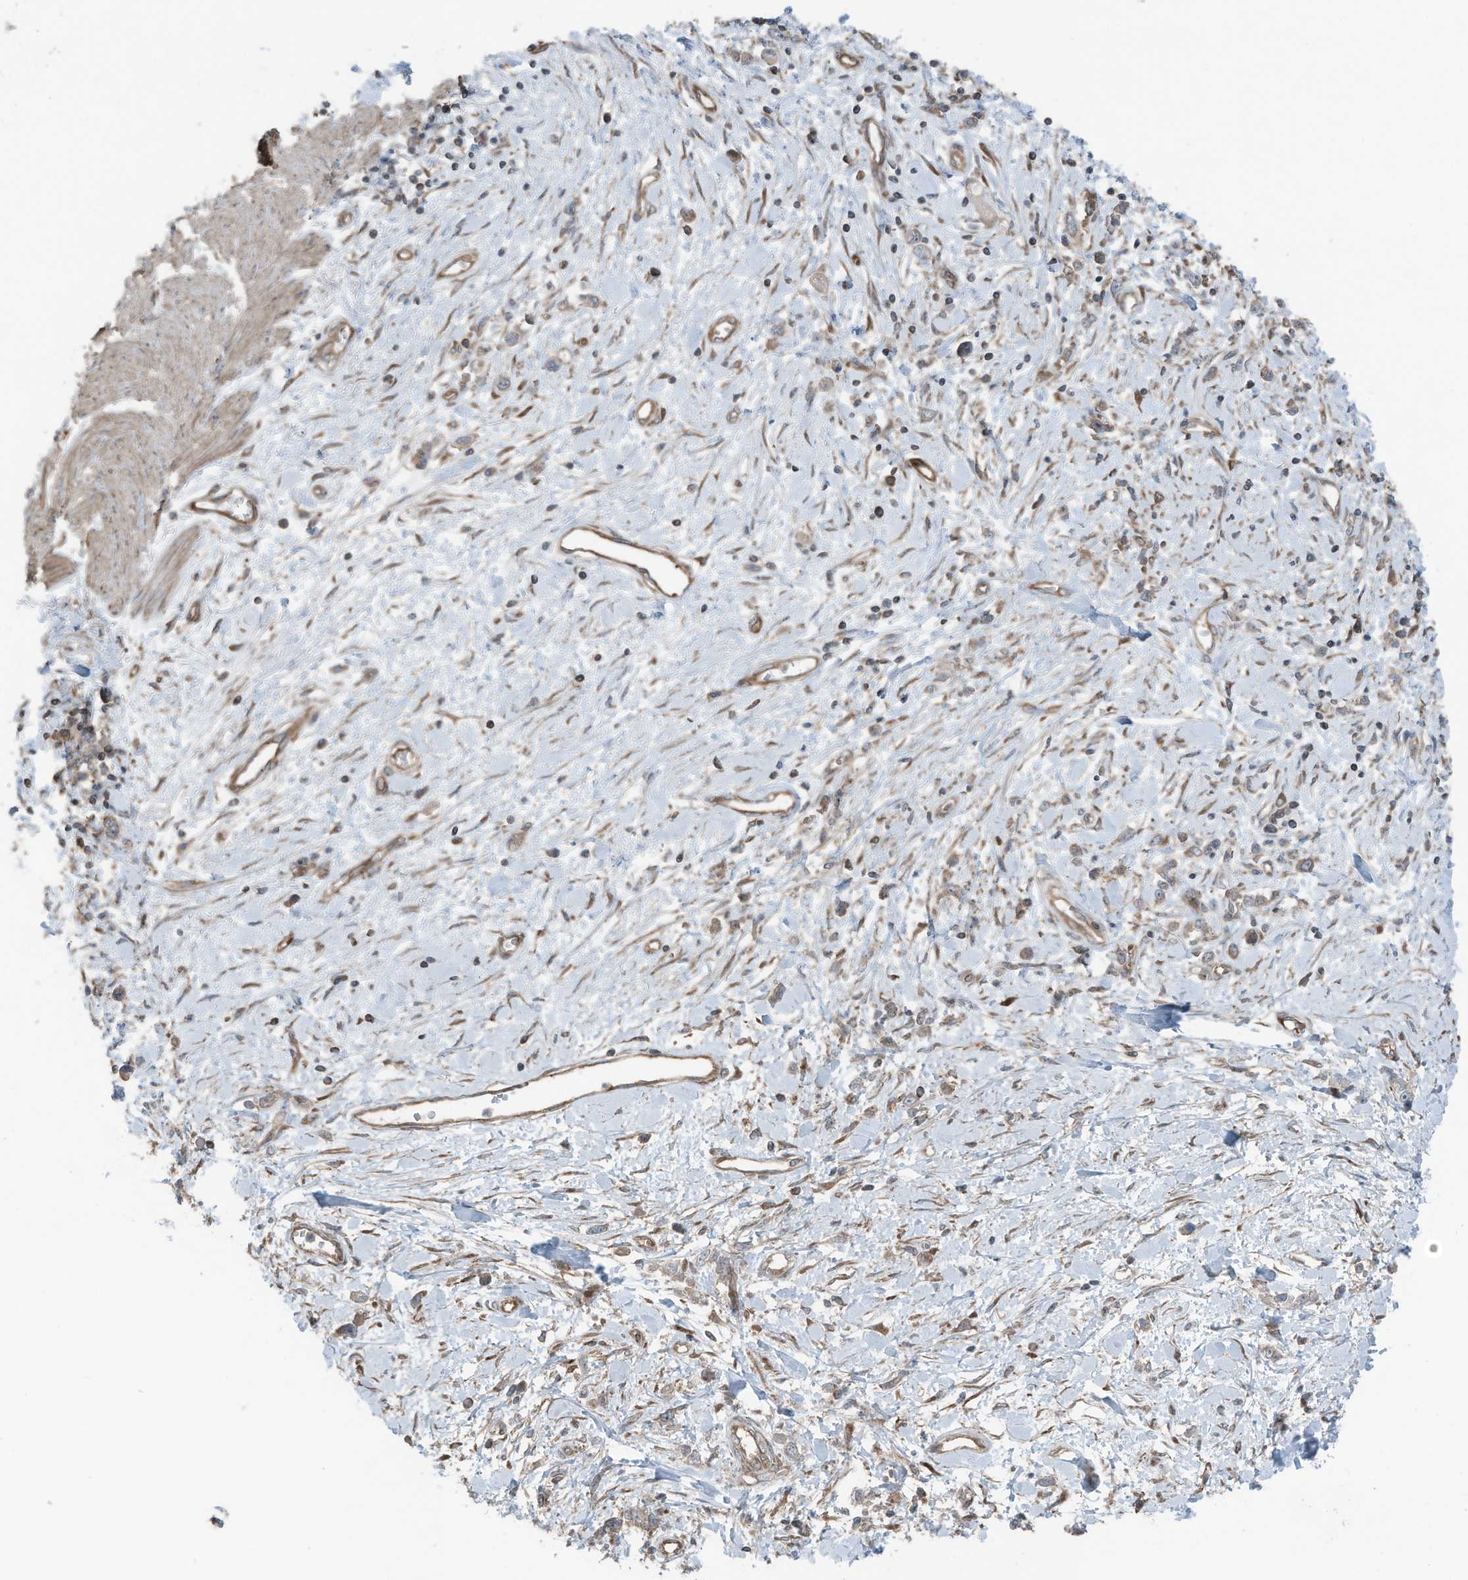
{"staining": {"intensity": "weak", "quantity": "25%-75%", "location": "cytoplasmic/membranous"}, "tissue": "stomach cancer", "cell_type": "Tumor cells", "image_type": "cancer", "snomed": [{"axis": "morphology", "description": "Adenocarcinoma, NOS"}, {"axis": "topography", "description": "Stomach"}], "caption": "Tumor cells exhibit weak cytoplasmic/membranous staining in approximately 25%-75% of cells in stomach adenocarcinoma. (DAB IHC, brown staining for protein, blue staining for nuclei).", "gene": "TXNDC9", "patient": {"sex": "female", "age": 76}}